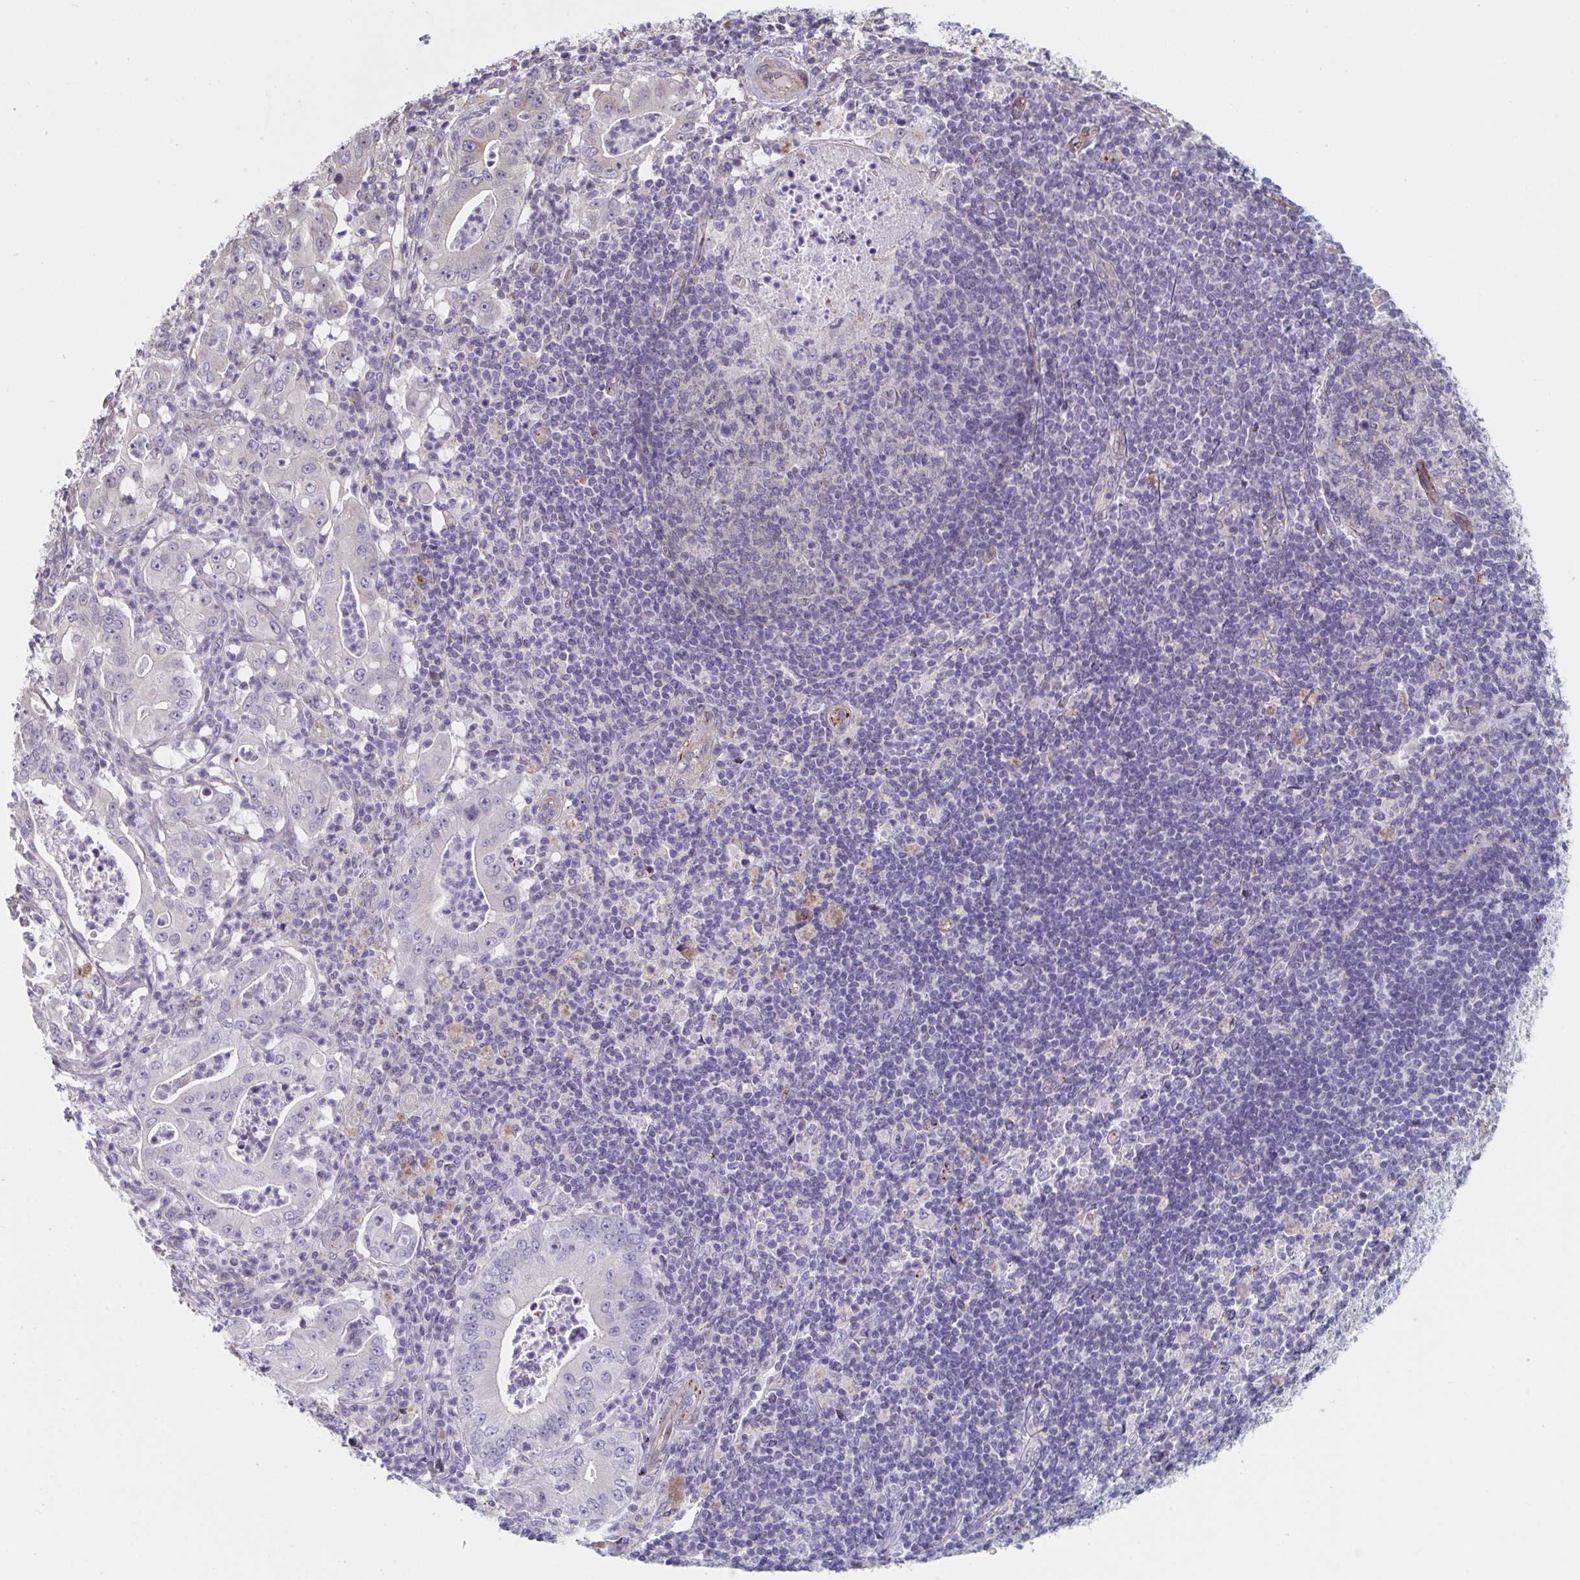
{"staining": {"intensity": "negative", "quantity": "none", "location": "none"}, "tissue": "pancreatic cancer", "cell_type": "Tumor cells", "image_type": "cancer", "snomed": [{"axis": "morphology", "description": "Adenocarcinoma, NOS"}, {"axis": "topography", "description": "Pancreas"}], "caption": "An immunohistochemistry (IHC) micrograph of pancreatic cancer is shown. There is no staining in tumor cells of pancreatic cancer. (DAB (3,3'-diaminobenzidine) immunohistochemistry (IHC) visualized using brightfield microscopy, high magnification).", "gene": "TNFSF10", "patient": {"sex": "male", "age": 71}}